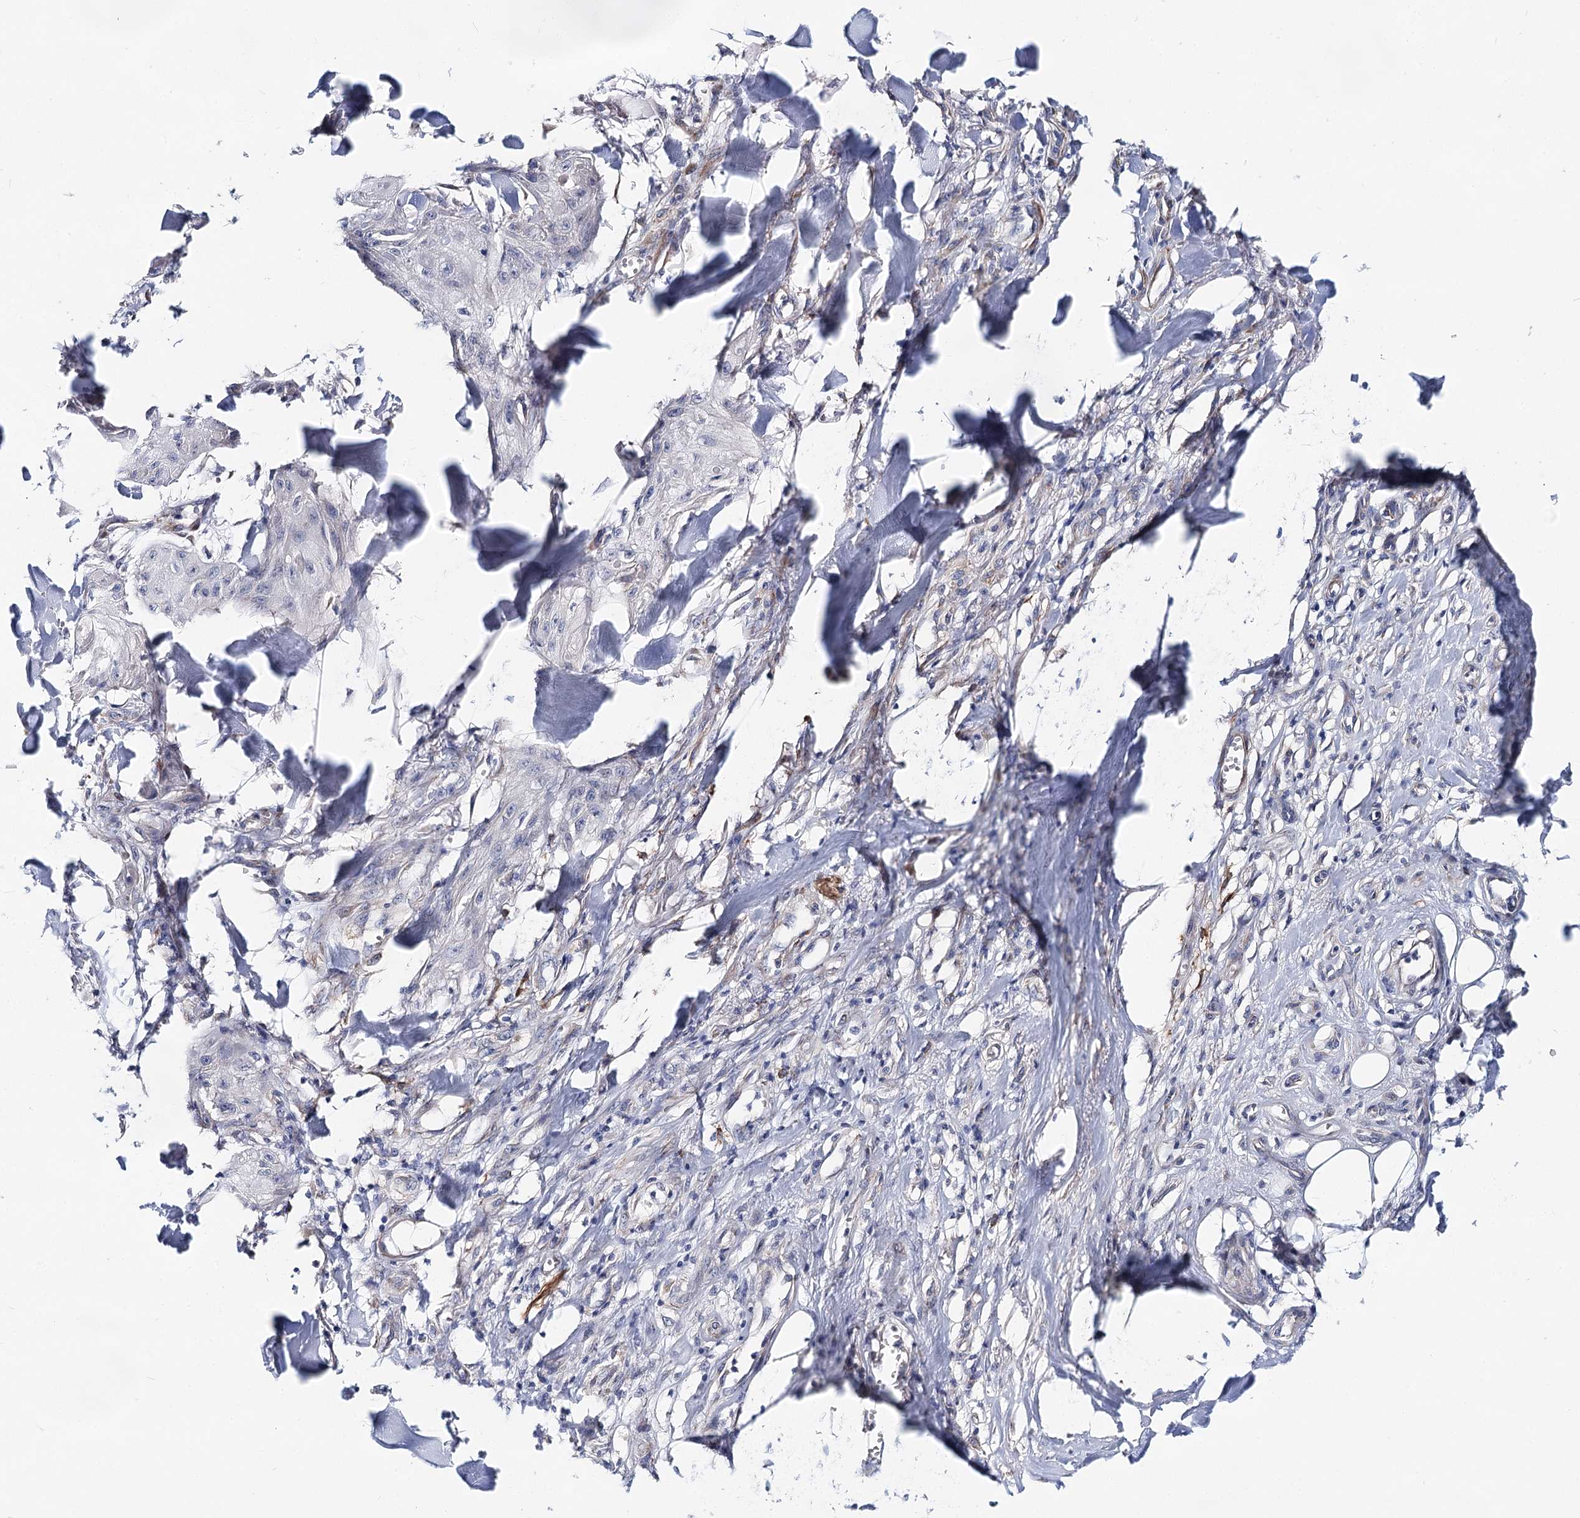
{"staining": {"intensity": "negative", "quantity": "none", "location": "none"}, "tissue": "skin cancer", "cell_type": "Tumor cells", "image_type": "cancer", "snomed": [{"axis": "morphology", "description": "Squamous cell carcinoma, NOS"}, {"axis": "topography", "description": "Skin"}], "caption": "Immunohistochemistry (IHC) image of squamous cell carcinoma (skin) stained for a protein (brown), which exhibits no positivity in tumor cells.", "gene": "TEX12", "patient": {"sex": "male", "age": 74}}